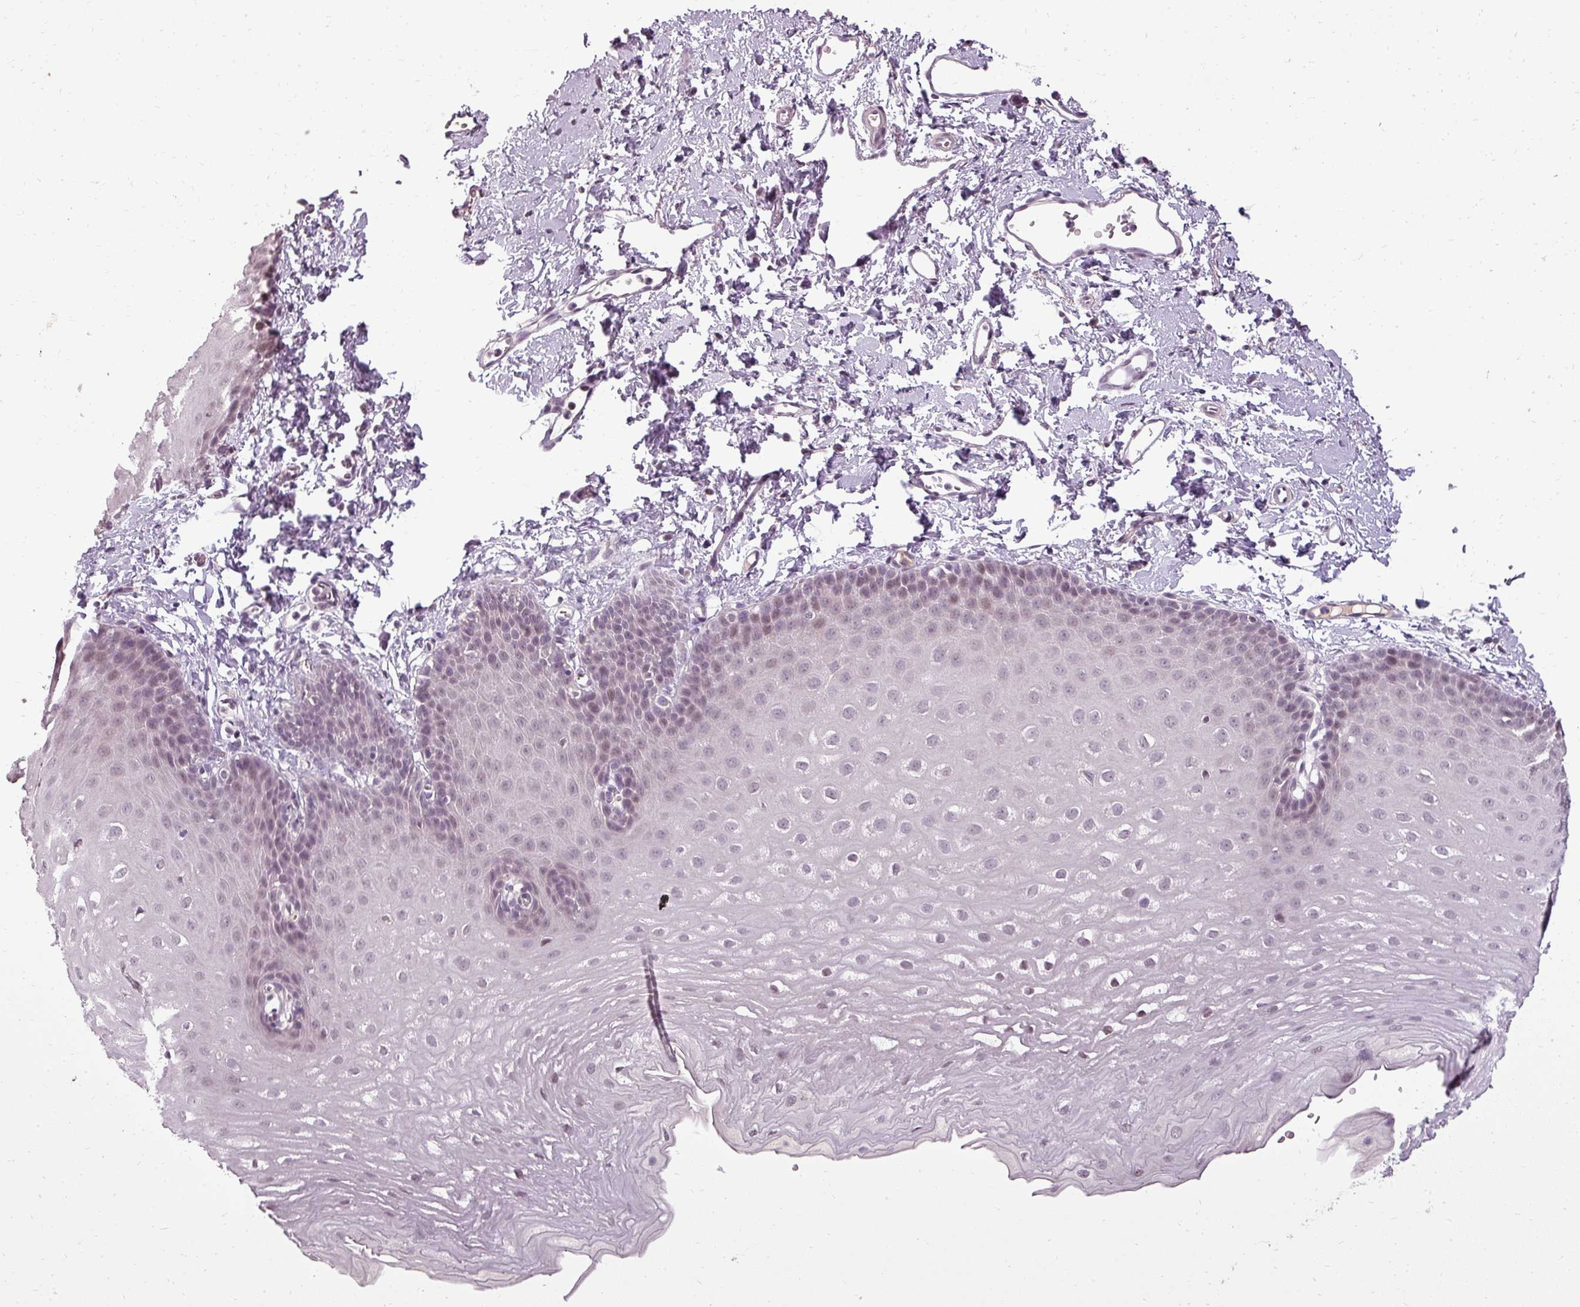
{"staining": {"intensity": "weak", "quantity": "25%-75%", "location": "nuclear"}, "tissue": "esophagus", "cell_type": "Squamous epithelial cells", "image_type": "normal", "snomed": [{"axis": "morphology", "description": "Normal tissue, NOS"}, {"axis": "topography", "description": "Esophagus"}], "caption": "Immunohistochemistry micrograph of normal esophagus: human esophagus stained using immunohistochemistry (IHC) shows low levels of weak protein expression localized specifically in the nuclear of squamous epithelial cells, appearing as a nuclear brown color.", "gene": "BCAS3", "patient": {"sex": "male", "age": 70}}